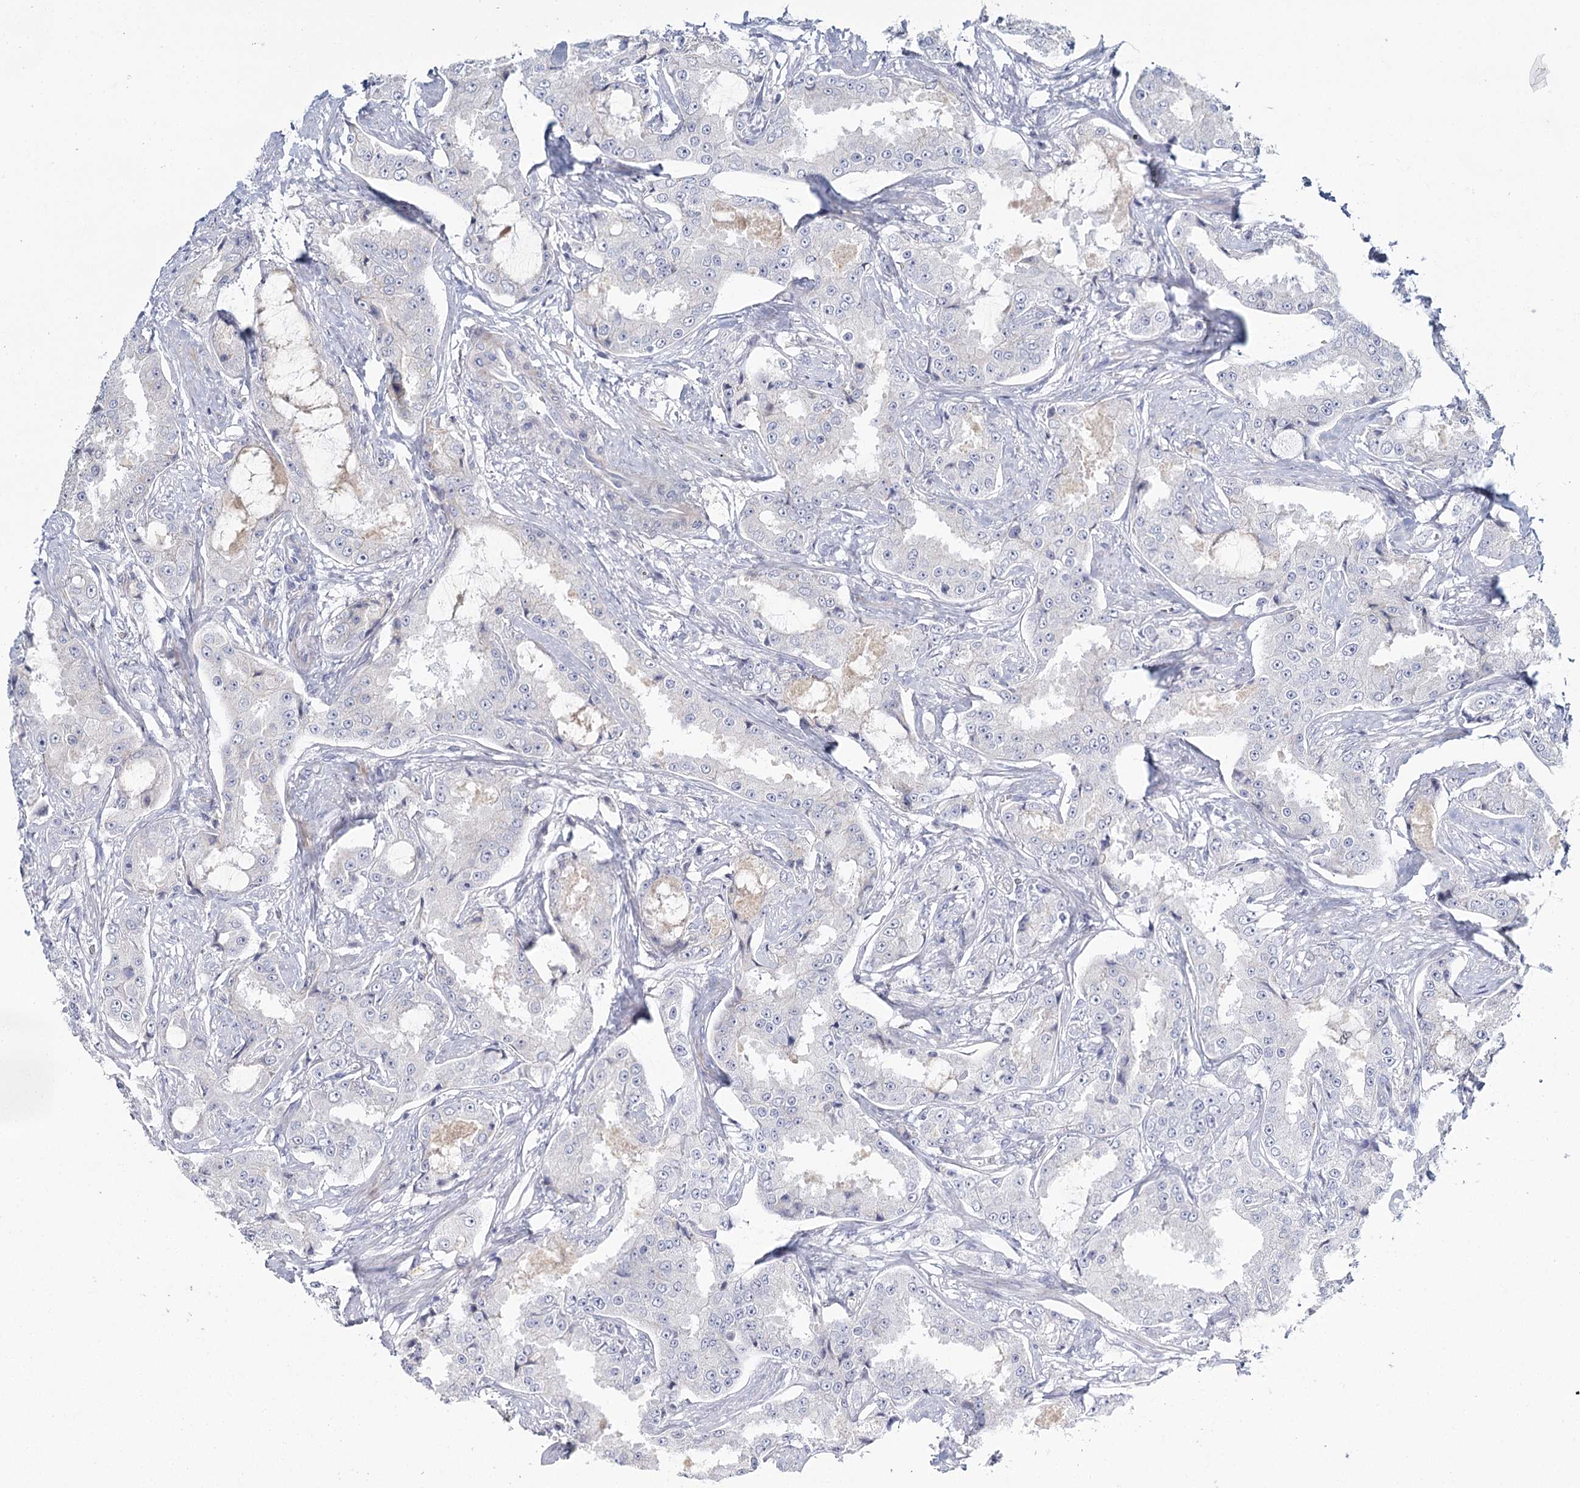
{"staining": {"intensity": "negative", "quantity": "none", "location": "none"}, "tissue": "prostate cancer", "cell_type": "Tumor cells", "image_type": "cancer", "snomed": [{"axis": "morphology", "description": "Adenocarcinoma, High grade"}, {"axis": "topography", "description": "Prostate"}], "caption": "The micrograph reveals no staining of tumor cells in prostate cancer (adenocarcinoma (high-grade)). (DAB (3,3'-diaminobenzidine) immunohistochemistry (IHC), high magnification).", "gene": "IGSF3", "patient": {"sex": "male", "age": 73}}